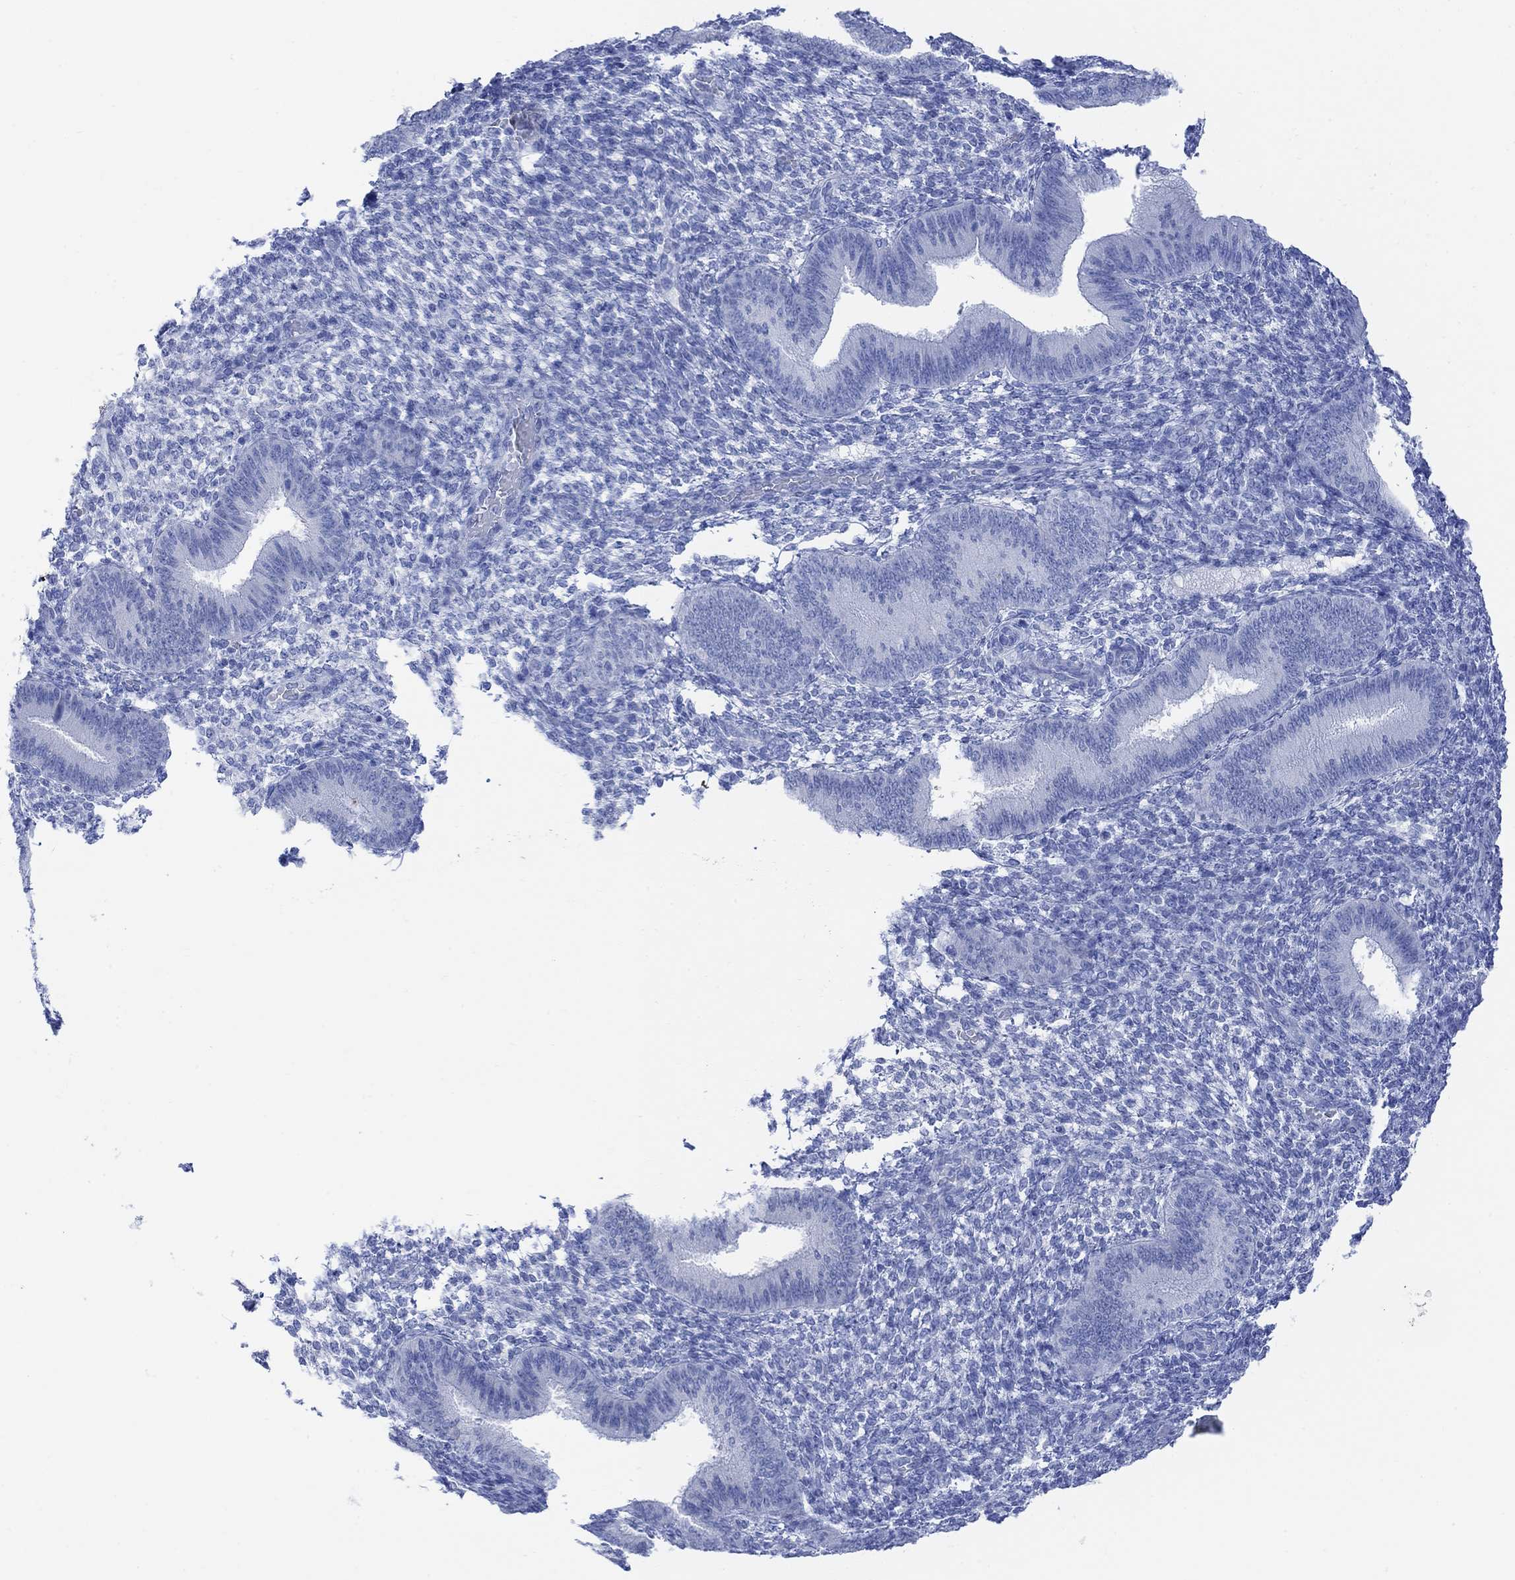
{"staining": {"intensity": "negative", "quantity": "none", "location": "none"}, "tissue": "endometrium", "cell_type": "Cells in endometrial stroma", "image_type": "normal", "snomed": [{"axis": "morphology", "description": "Normal tissue, NOS"}, {"axis": "topography", "description": "Endometrium"}], "caption": "DAB immunohistochemical staining of normal endometrium exhibits no significant expression in cells in endometrial stroma.", "gene": "GNG13", "patient": {"sex": "female", "age": 39}}